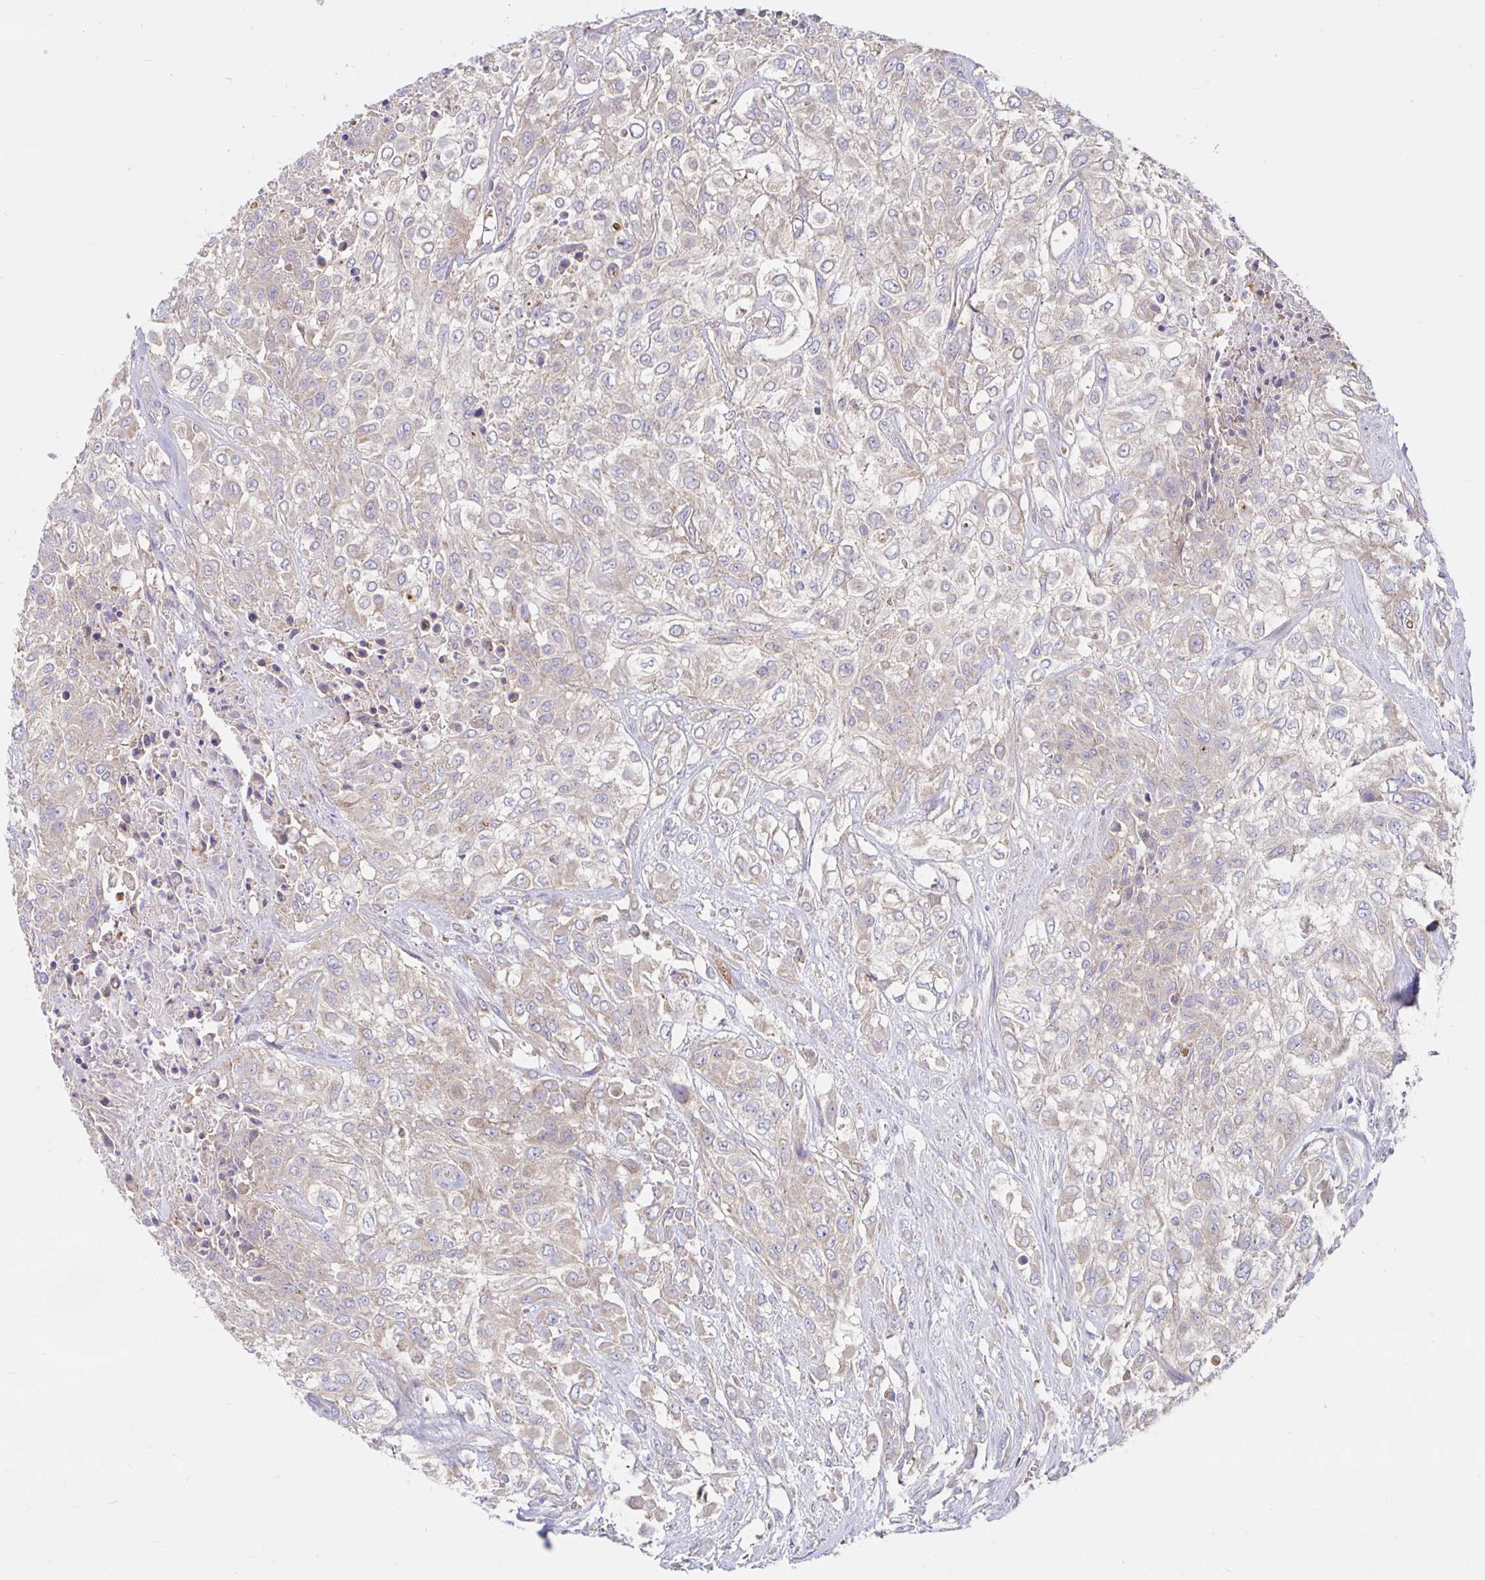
{"staining": {"intensity": "weak", "quantity": "<25%", "location": "cytoplasmic/membranous"}, "tissue": "urothelial cancer", "cell_type": "Tumor cells", "image_type": "cancer", "snomed": [{"axis": "morphology", "description": "Urothelial carcinoma, High grade"}, {"axis": "topography", "description": "Urinary bladder"}], "caption": "A photomicrograph of human high-grade urothelial carcinoma is negative for staining in tumor cells. Brightfield microscopy of IHC stained with DAB (brown) and hematoxylin (blue), captured at high magnification.", "gene": "PRDX3", "patient": {"sex": "male", "age": 57}}